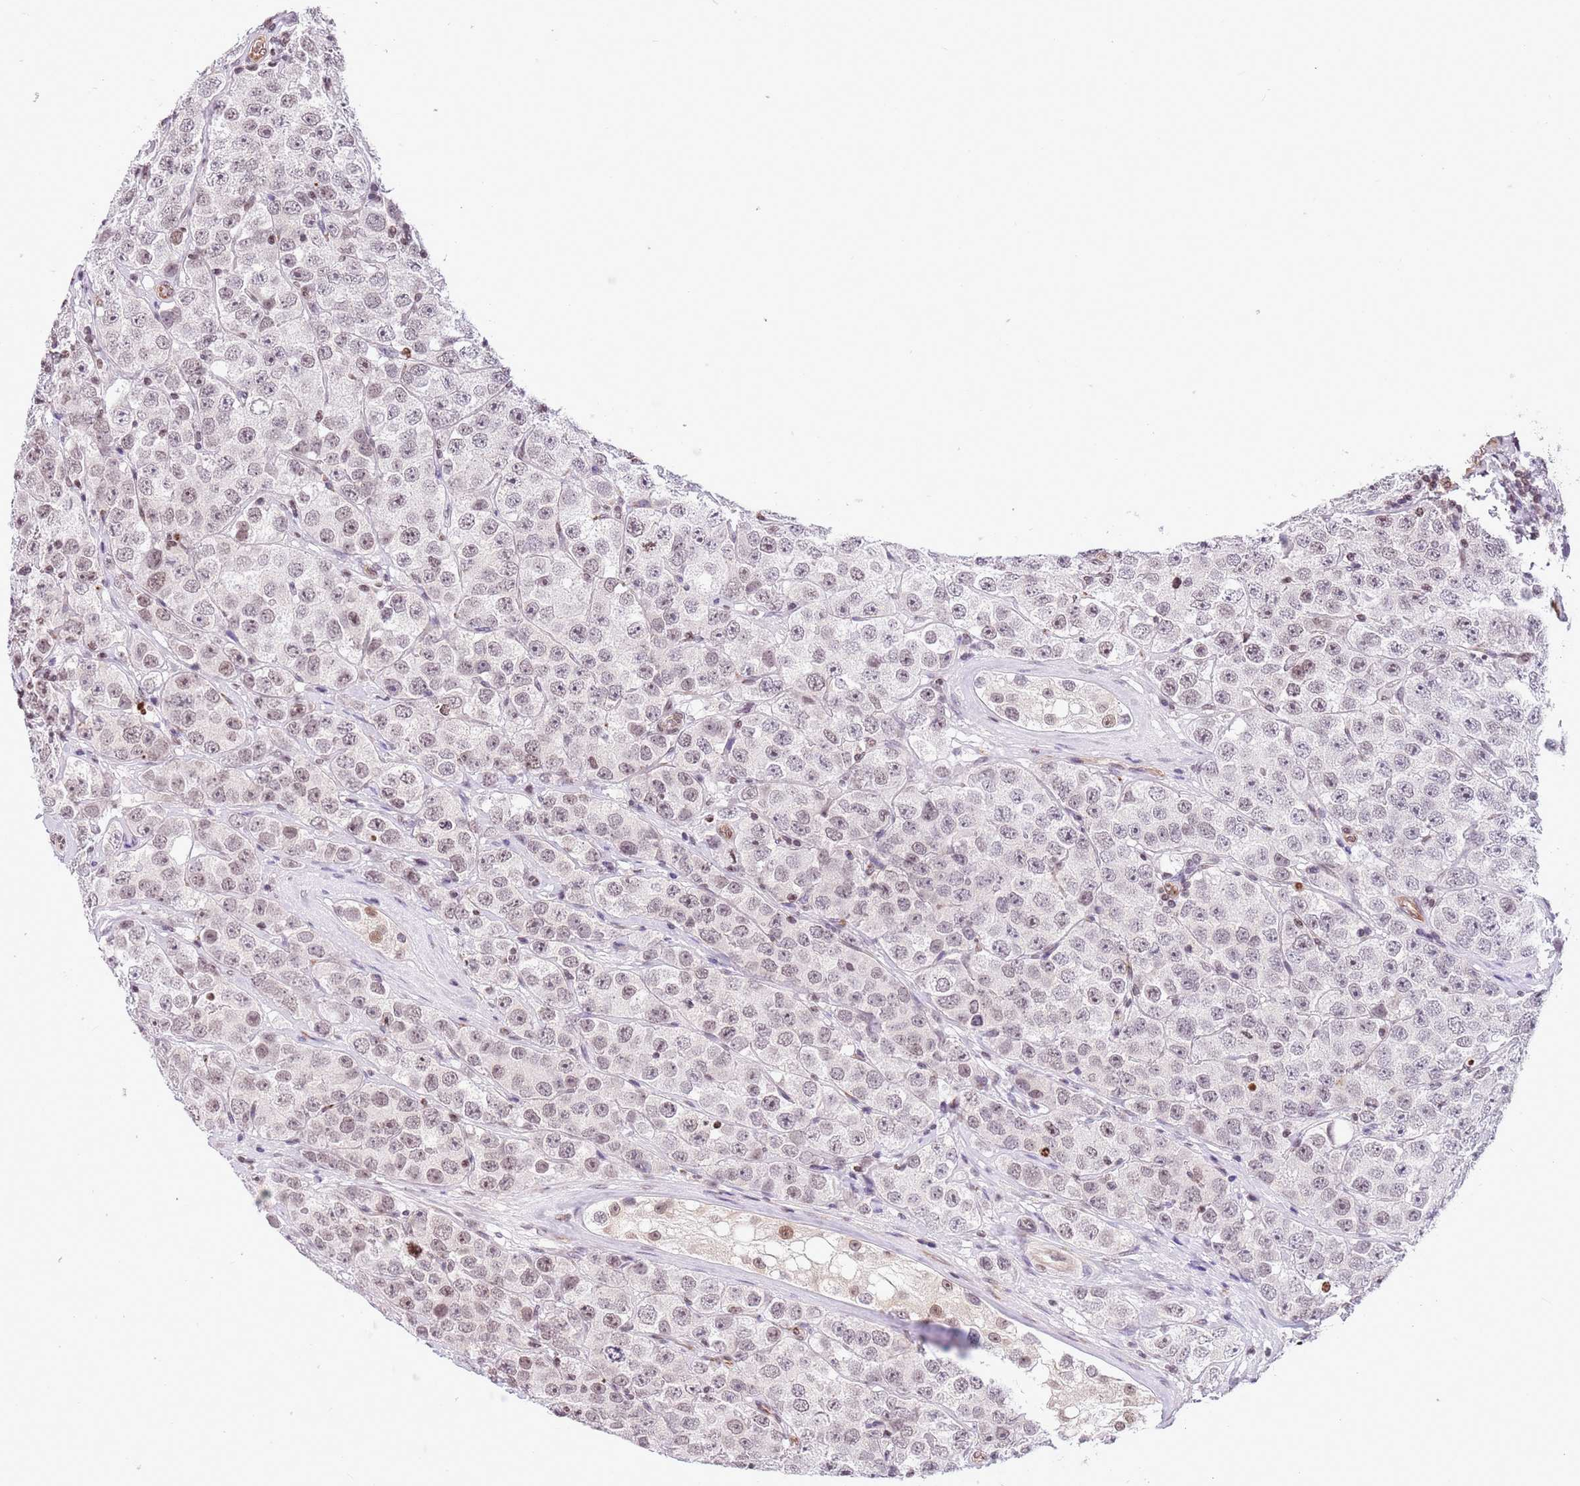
{"staining": {"intensity": "weak", "quantity": ">75%", "location": "nuclear"}, "tissue": "testis cancer", "cell_type": "Tumor cells", "image_type": "cancer", "snomed": [{"axis": "morphology", "description": "Seminoma, NOS"}, {"axis": "topography", "description": "Testis"}], "caption": "Tumor cells show low levels of weak nuclear expression in about >75% of cells in human testis seminoma.", "gene": "NRIP1", "patient": {"sex": "male", "age": 28}}